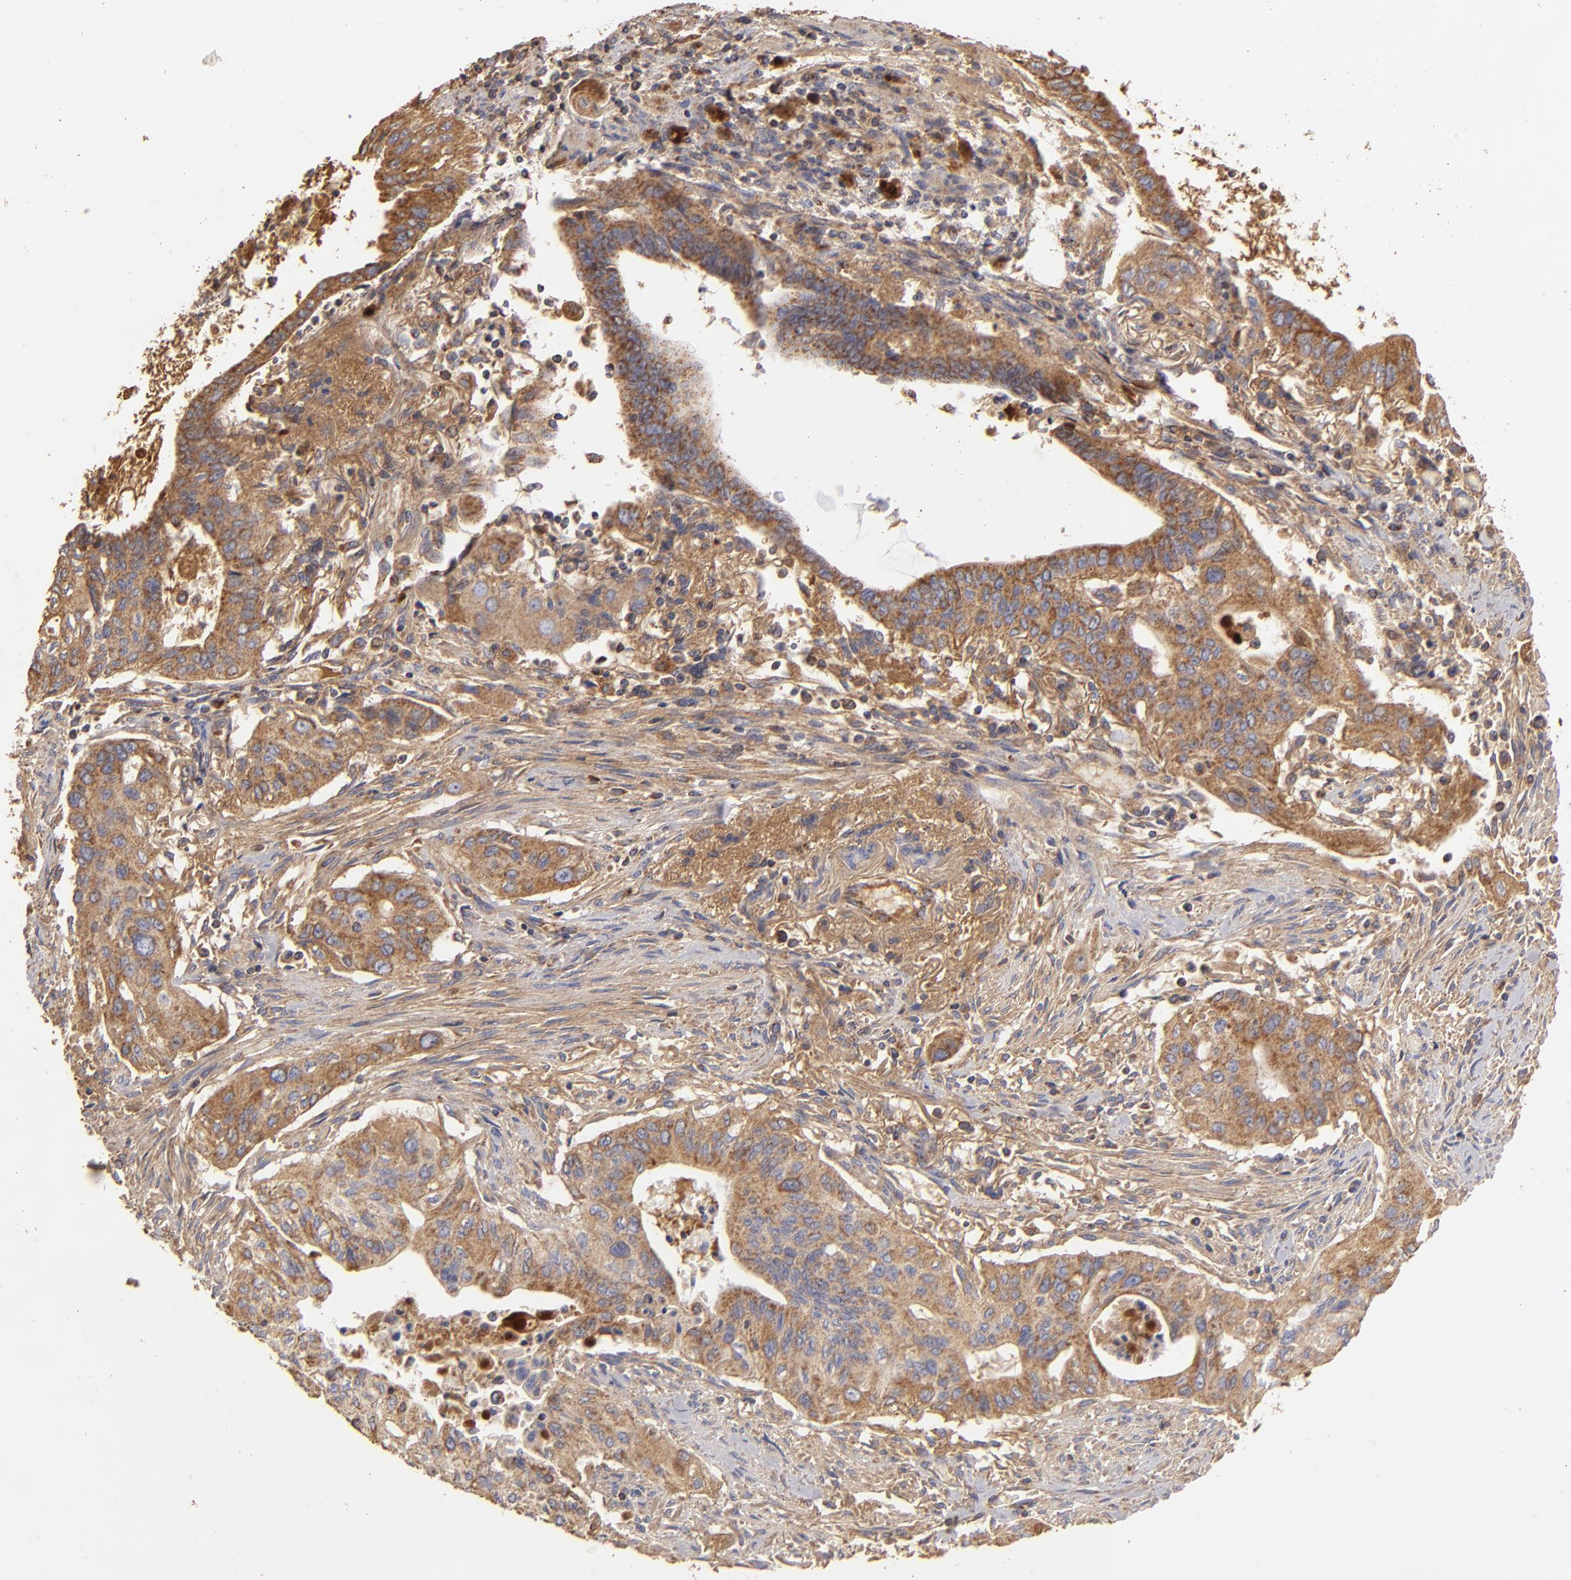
{"staining": {"intensity": "moderate", "quantity": ">75%", "location": "cytoplasmic/membranous"}, "tissue": "pancreatic cancer", "cell_type": "Tumor cells", "image_type": "cancer", "snomed": [{"axis": "morphology", "description": "Adenocarcinoma, NOS"}, {"axis": "topography", "description": "Pancreas"}], "caption": "Pancreatic adenocarcinoma stained with a brown dye reveals moderate cytoplasmic/membranous positive expression in about >75% of tumor cells.", "gene": "CFB", "patient": {"sex": "male", "age": 77}}